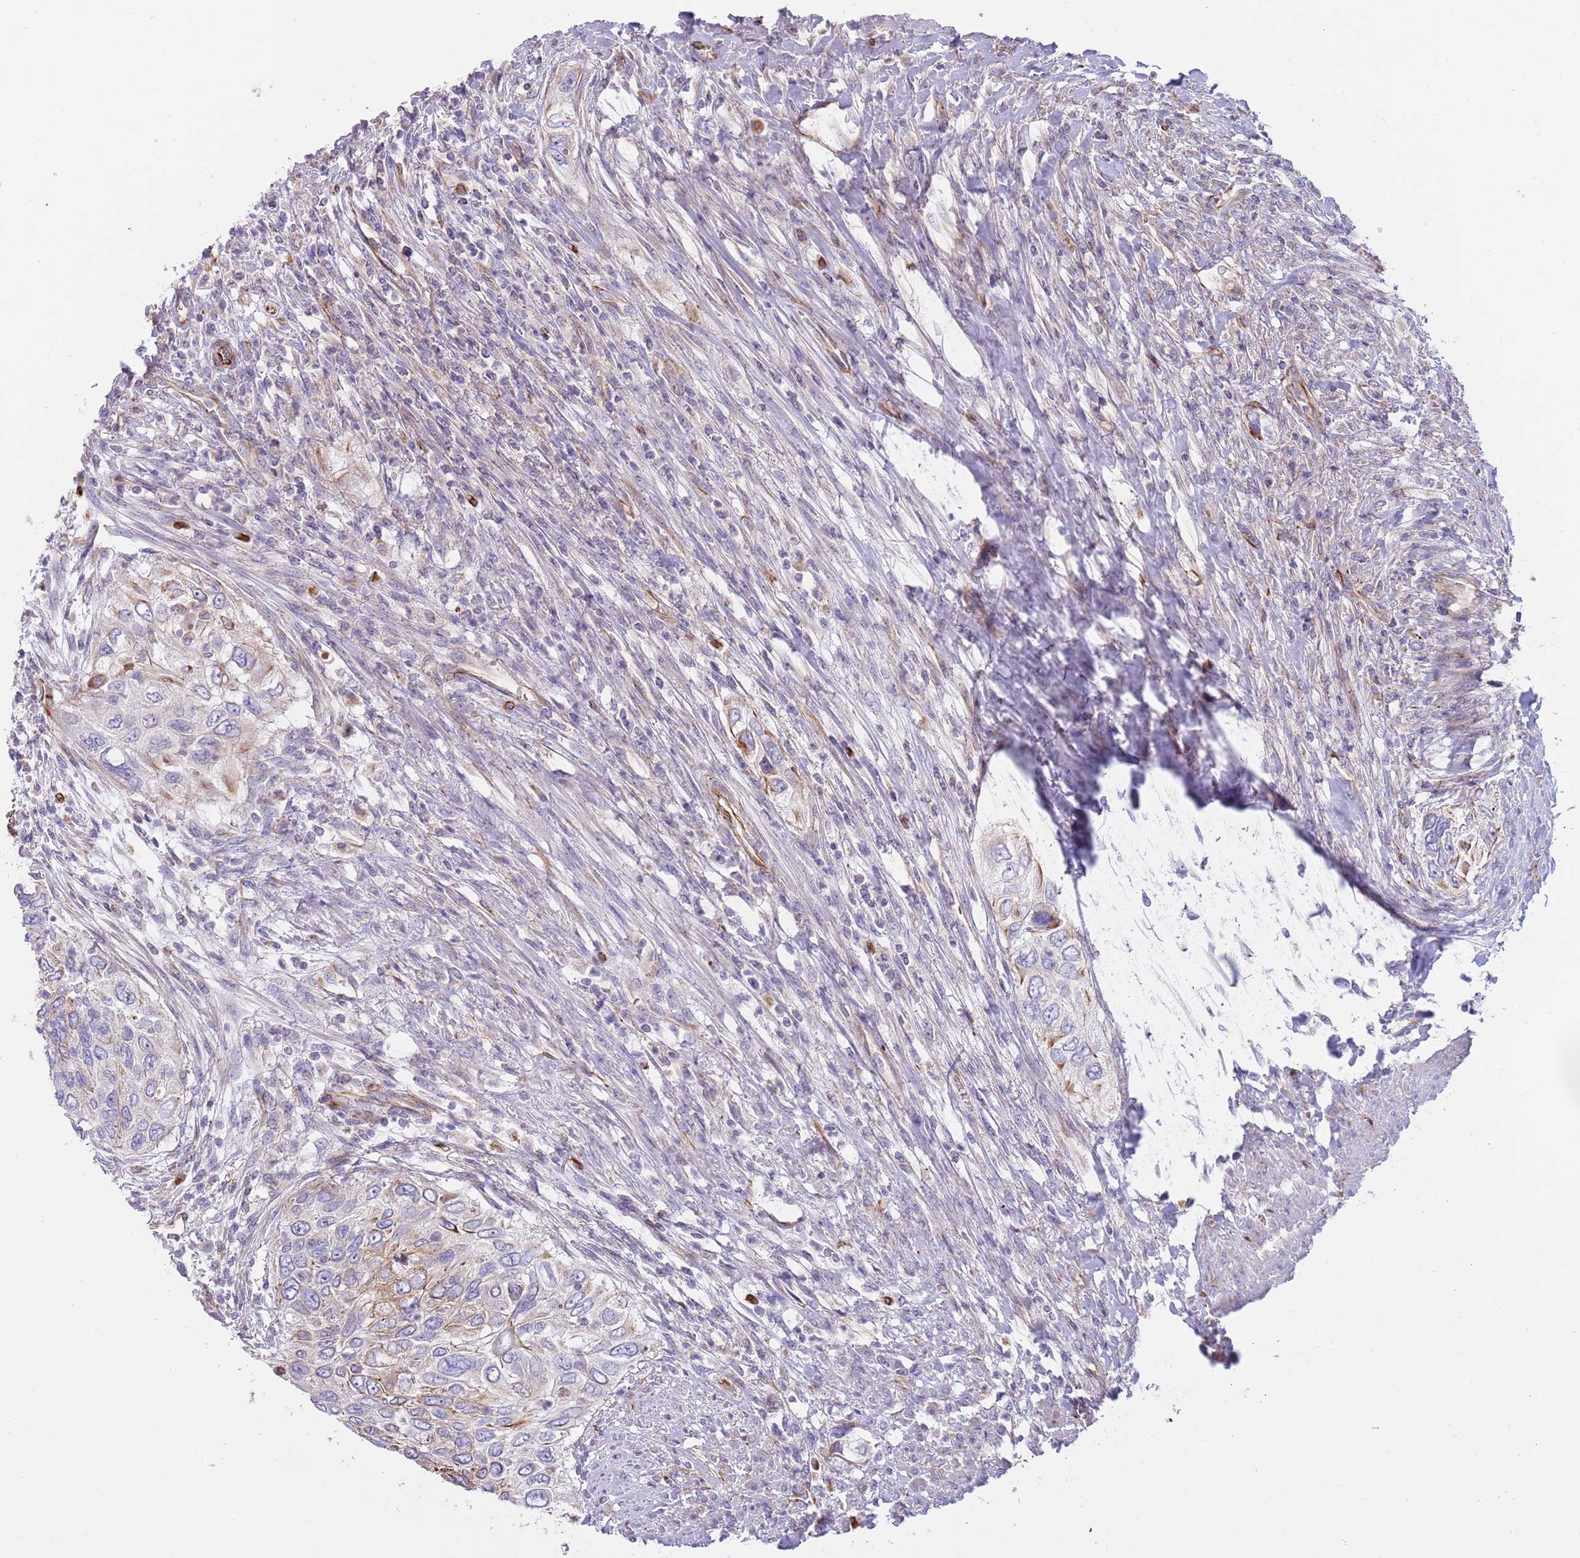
{"staining": {"intensity": "weak", "quantity": "<25%", "location": "cytoplasmic/membranous"}, "tissue": "urothelial cancer", "cell_type": "Tumor cells", "image_type": "cancer", "snomed": [{"axis": "morphology", "description": "Urothelial carcinoma, High grade"}, {"axis": "topography", "description": "Urinary bladder"}], "caption": "Tumor cells are negative for brown protein staining in high-grade urothelial carcinoma.", "gene": "MOGAT1", "patient": {"sex": "female", "age": 60}}